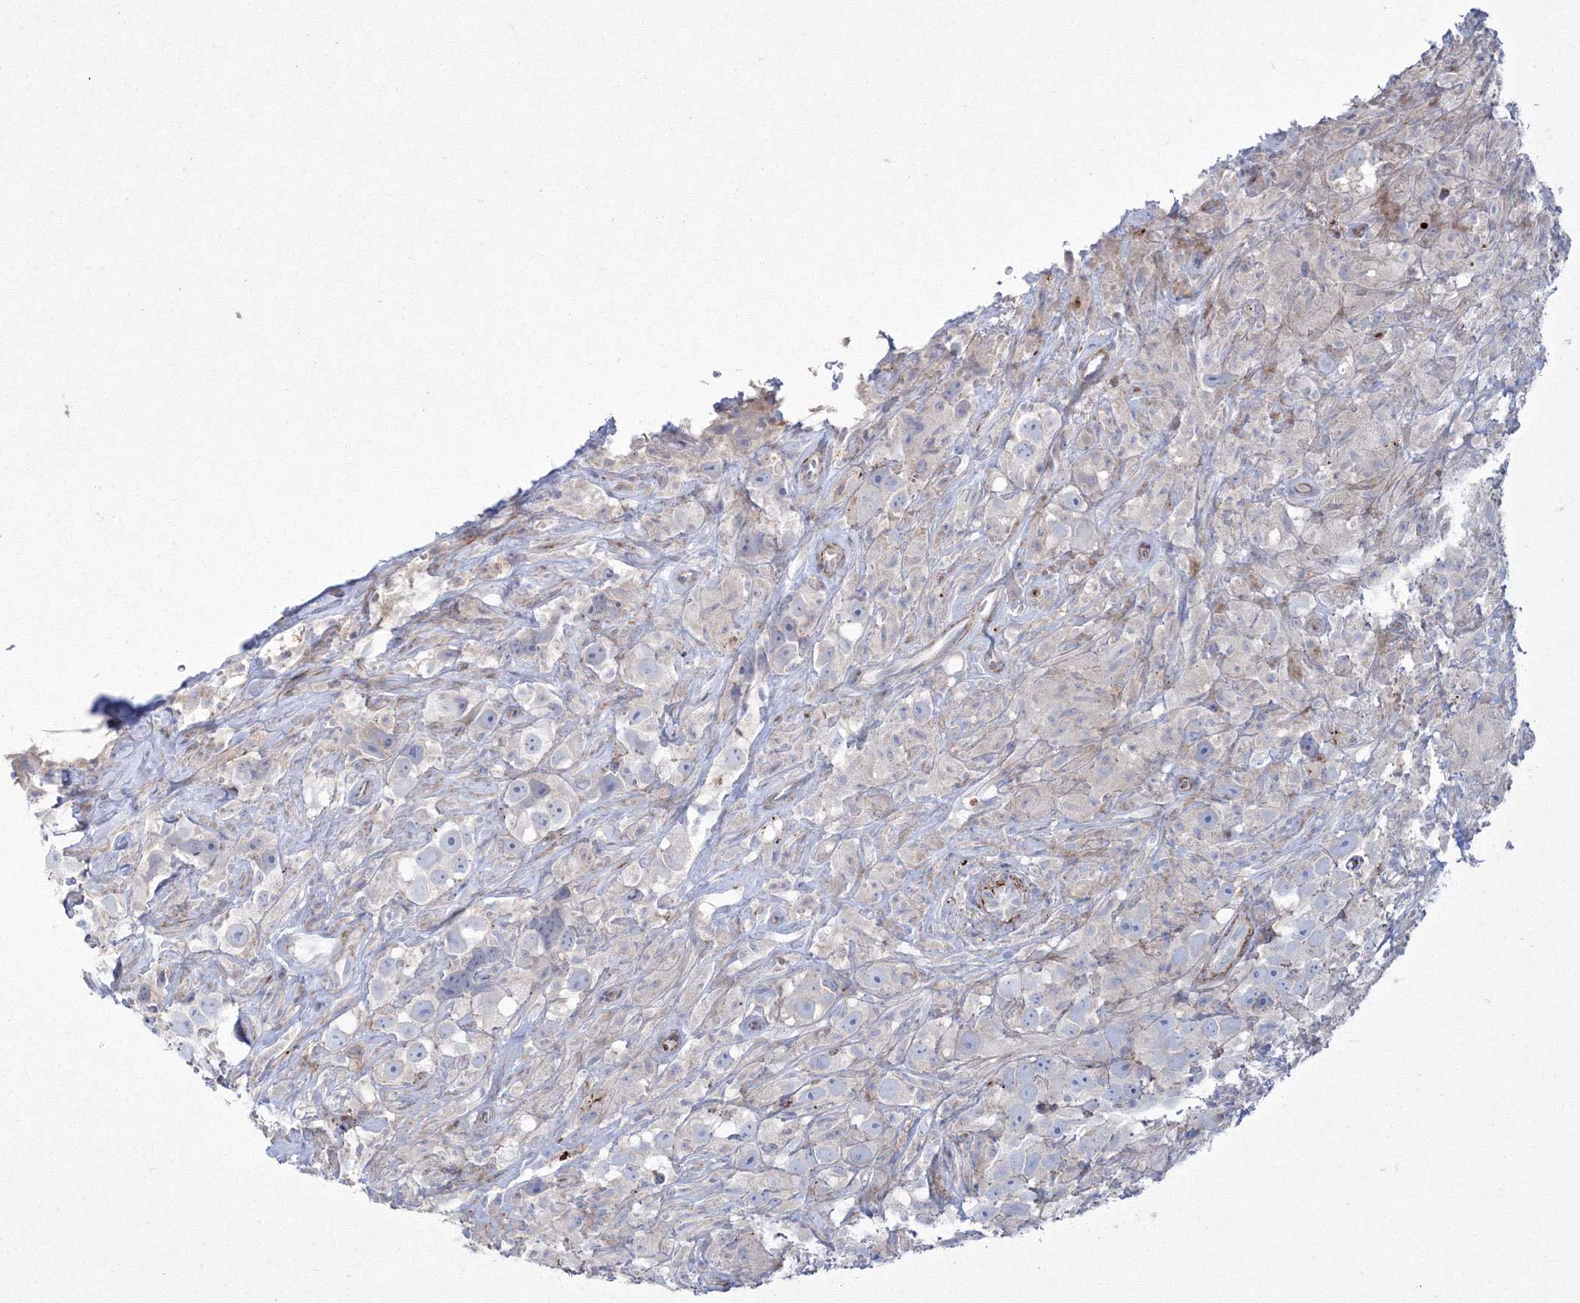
{"staining": {"intensity": "negative", "quantity": "none", "location": "none"}, "tissue": "testis cancer", "cell_type": "Tumor cells", "image_type": "cancer", "snomed": [{"axis": "morphology", "description": "Seminoma, NOS"}, {"axis": "topography", "description": "Testis"}], "caption": "Immunohistochemical staining of testis cancer (seminoma) shows no significant positivity in tumor cells.", "gene": "GPR82", "patient": {"sex": "male", "age": 49}}